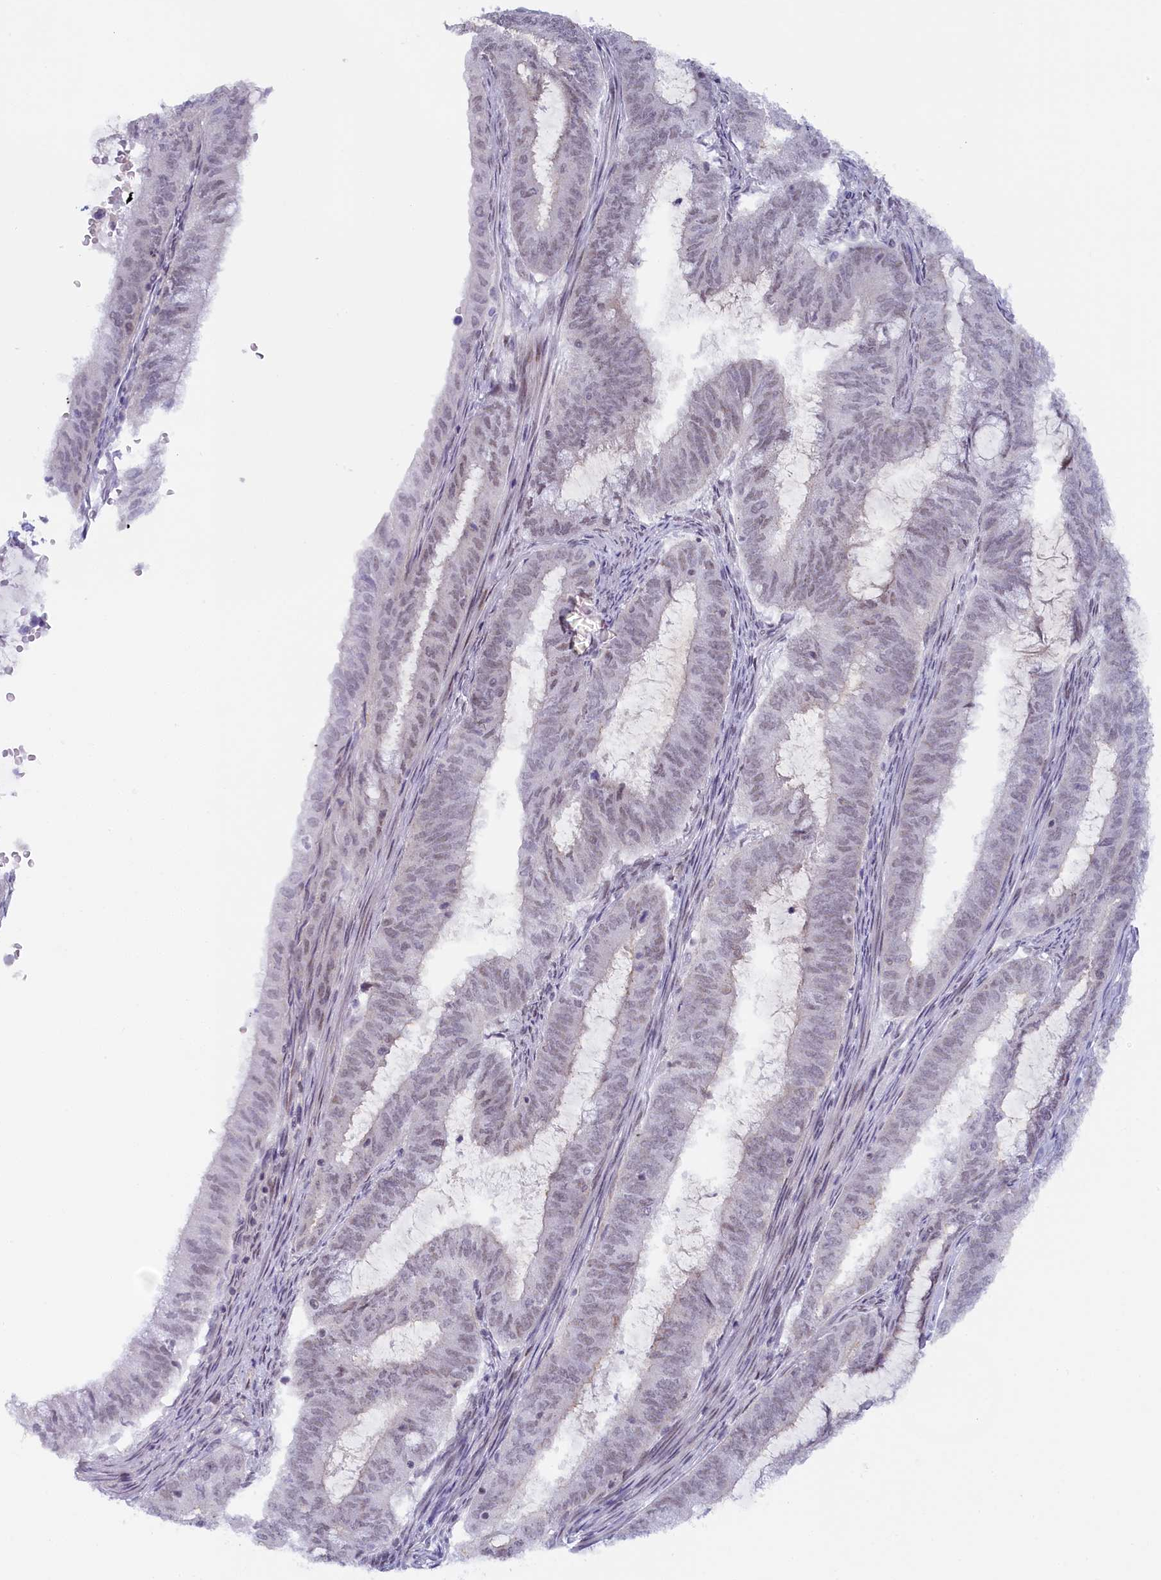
{"staining": {"intensity": "weak", "quantity": "<25%", "location": "nuclear"}, "tissue": "endometrial cancer", "cell_type": "Tumor cells", "image_type": "cancer", "snomed": [{"axis": "morphology", "description": "Adenocarcinoma, NOS"}, {"axis": "topography", "description": "Endometrium"}], "caption": "Immunohistochemistry (IHC) image of human endometrial cancer stained for a protein (brown), which shows no staining in tumor cells.", "gene": "SEC31B", "patient": {"sex": "female", "age": 51}}